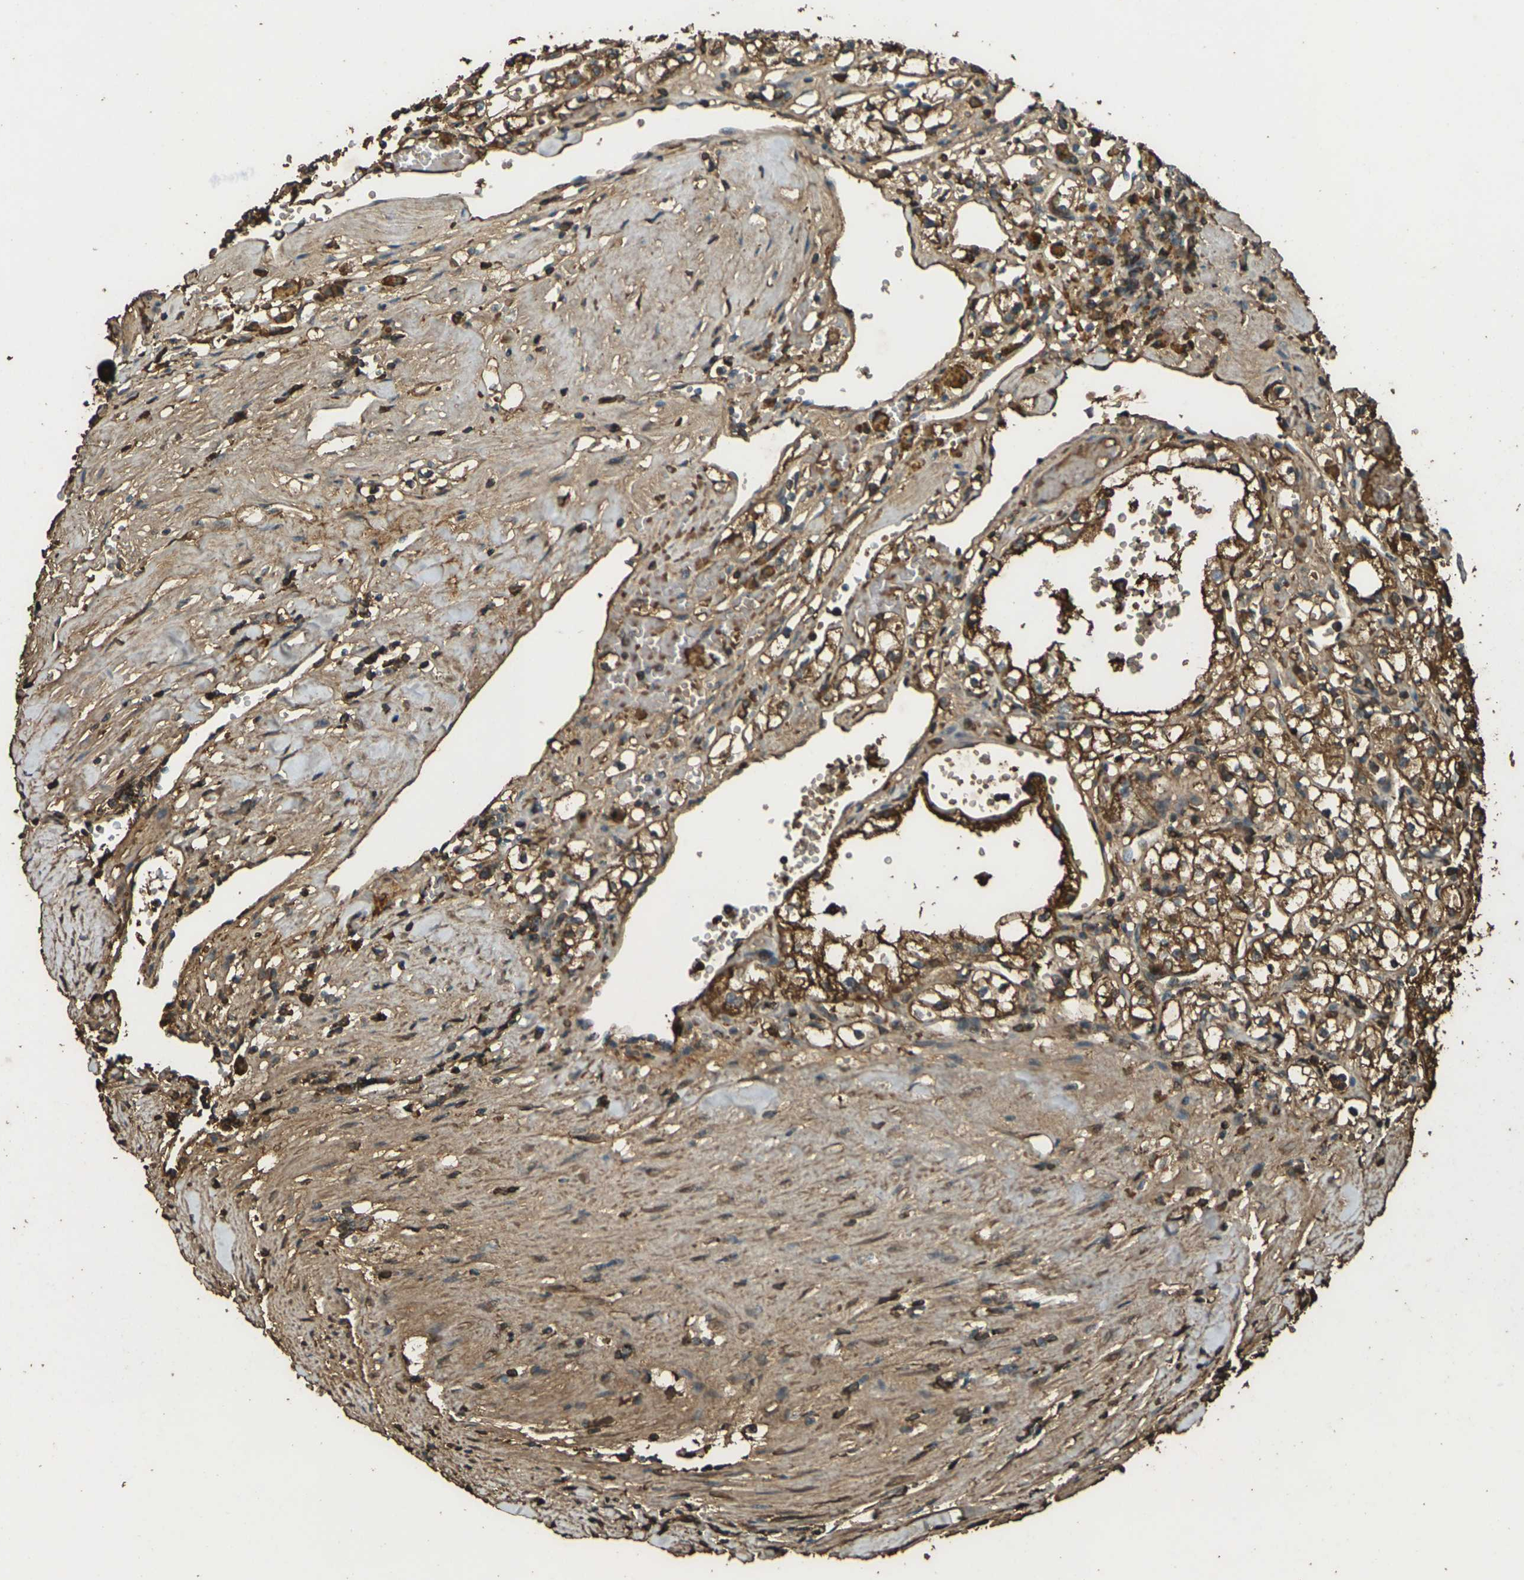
{"staining": {"intensity": "strong", "quantity": ">75%", "location": "cytoplasmic/membranous"}, "tissue": "renal cancer", "cell_type": "Tumor cells", "image_type": "cancer", "snomed": [{"axis": "morphology", "description": "Adenocarcinoma, NOS"}, {"axis": "topography", "description": "Kidney"}], "caption": "Immunohistochemical staining of adenocarcinoma (renal) demonstrates high levels of strong cytoplasmic/membranous positivity in about >75% of tumor cells.", "gene": "CYP1B1", "patient": {"sex": "male", "age": 56}}